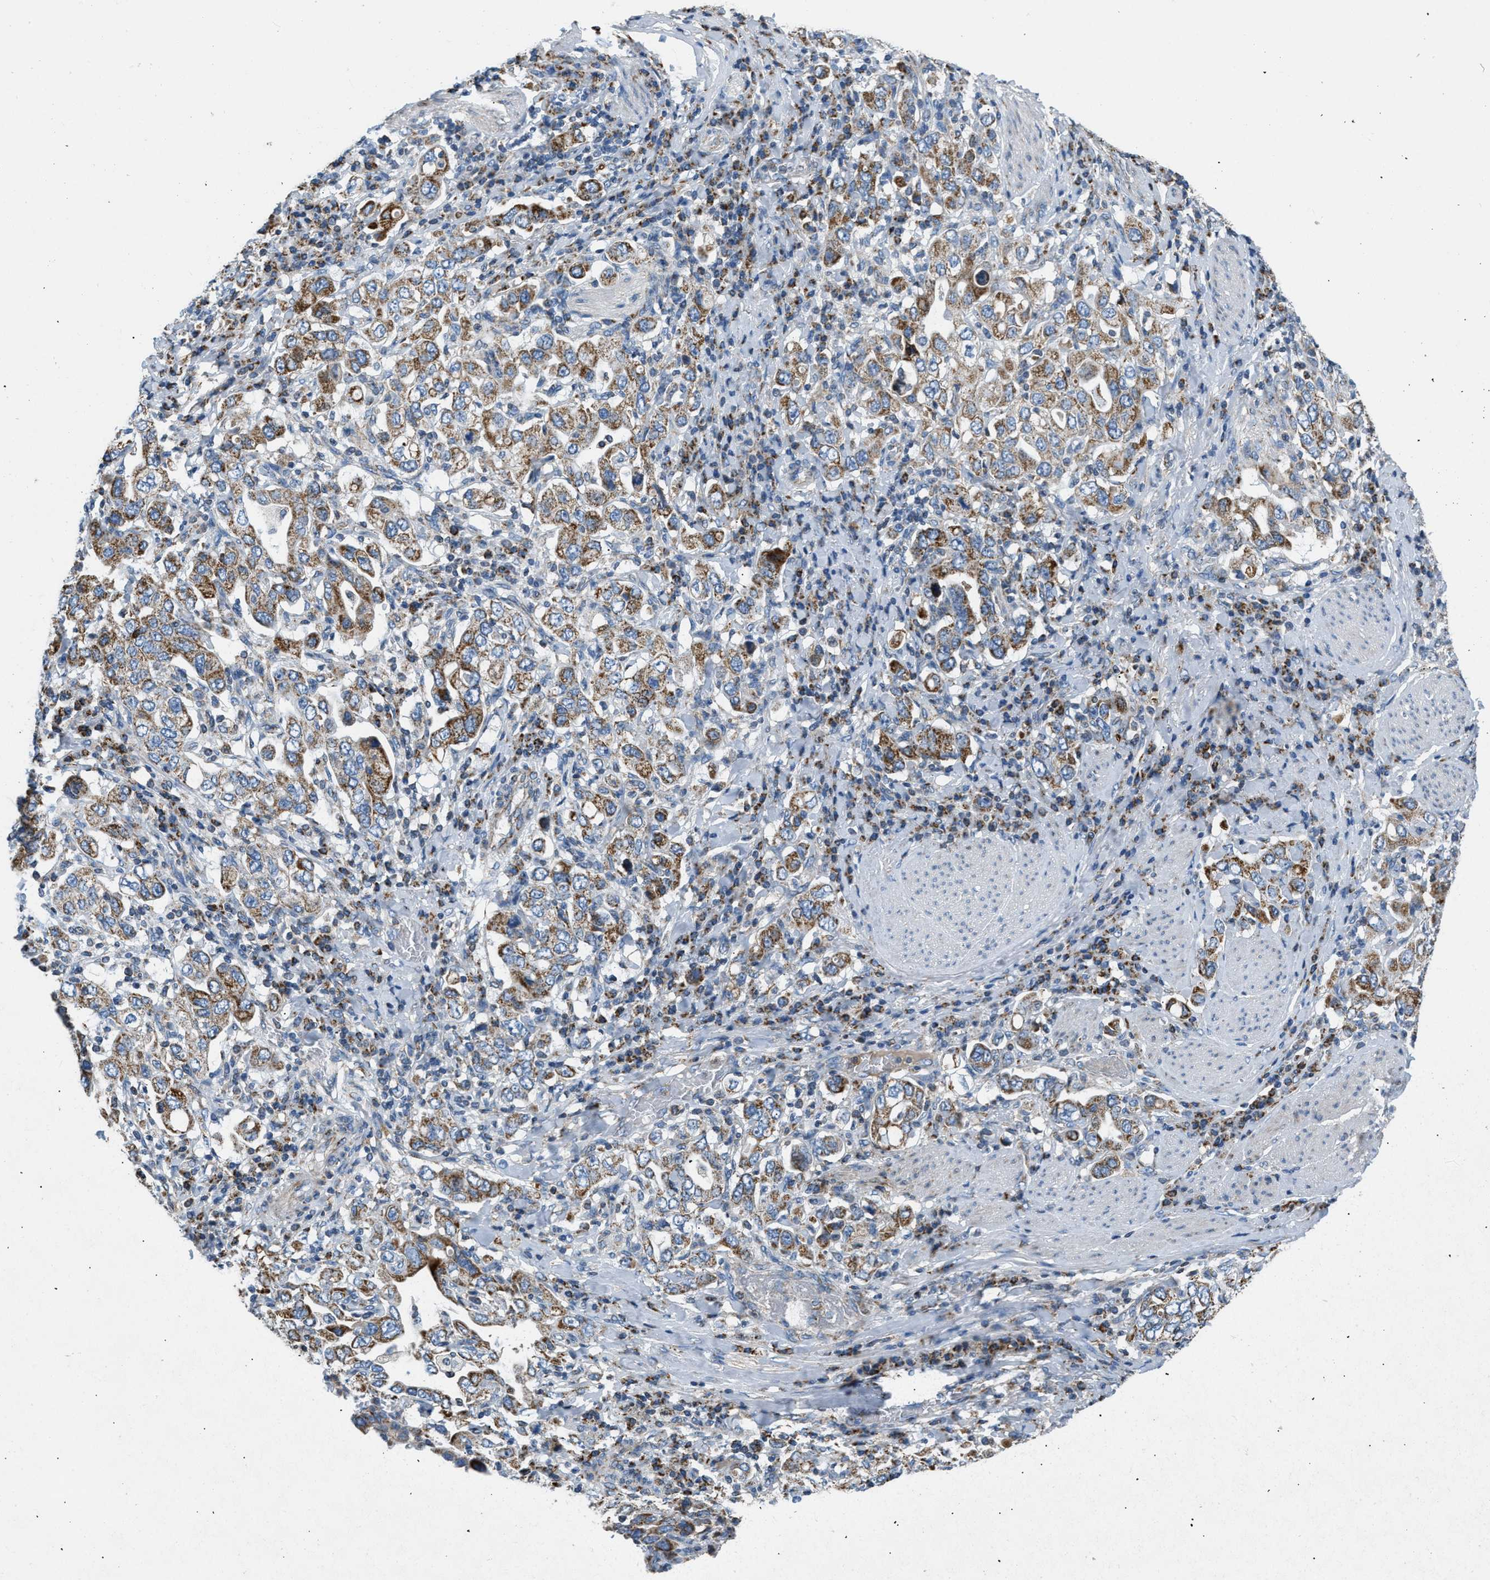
{"staining": {"intensity": "moderate", "quantity": ">75%", "location": "cytoplasmic/membranous"}, "tissue": "stomach cancer", "cell_type": "Tumor cells", "image_type": "cancer", "snomed": [{"axis": "morphology", "description": "Adenocarcinoma, NOS"}, {"axis": "topography", "description": "Stomach, upper"}], "caption": "Stomach cancer (adenocarcinoma) stained with a brown dye exhibits moderate cytoplasmic/membranous positive positivity in approximately >75% of tumor cells.", "gene": "ACADVL", "patient": {"sex": "male", "age": 62}}